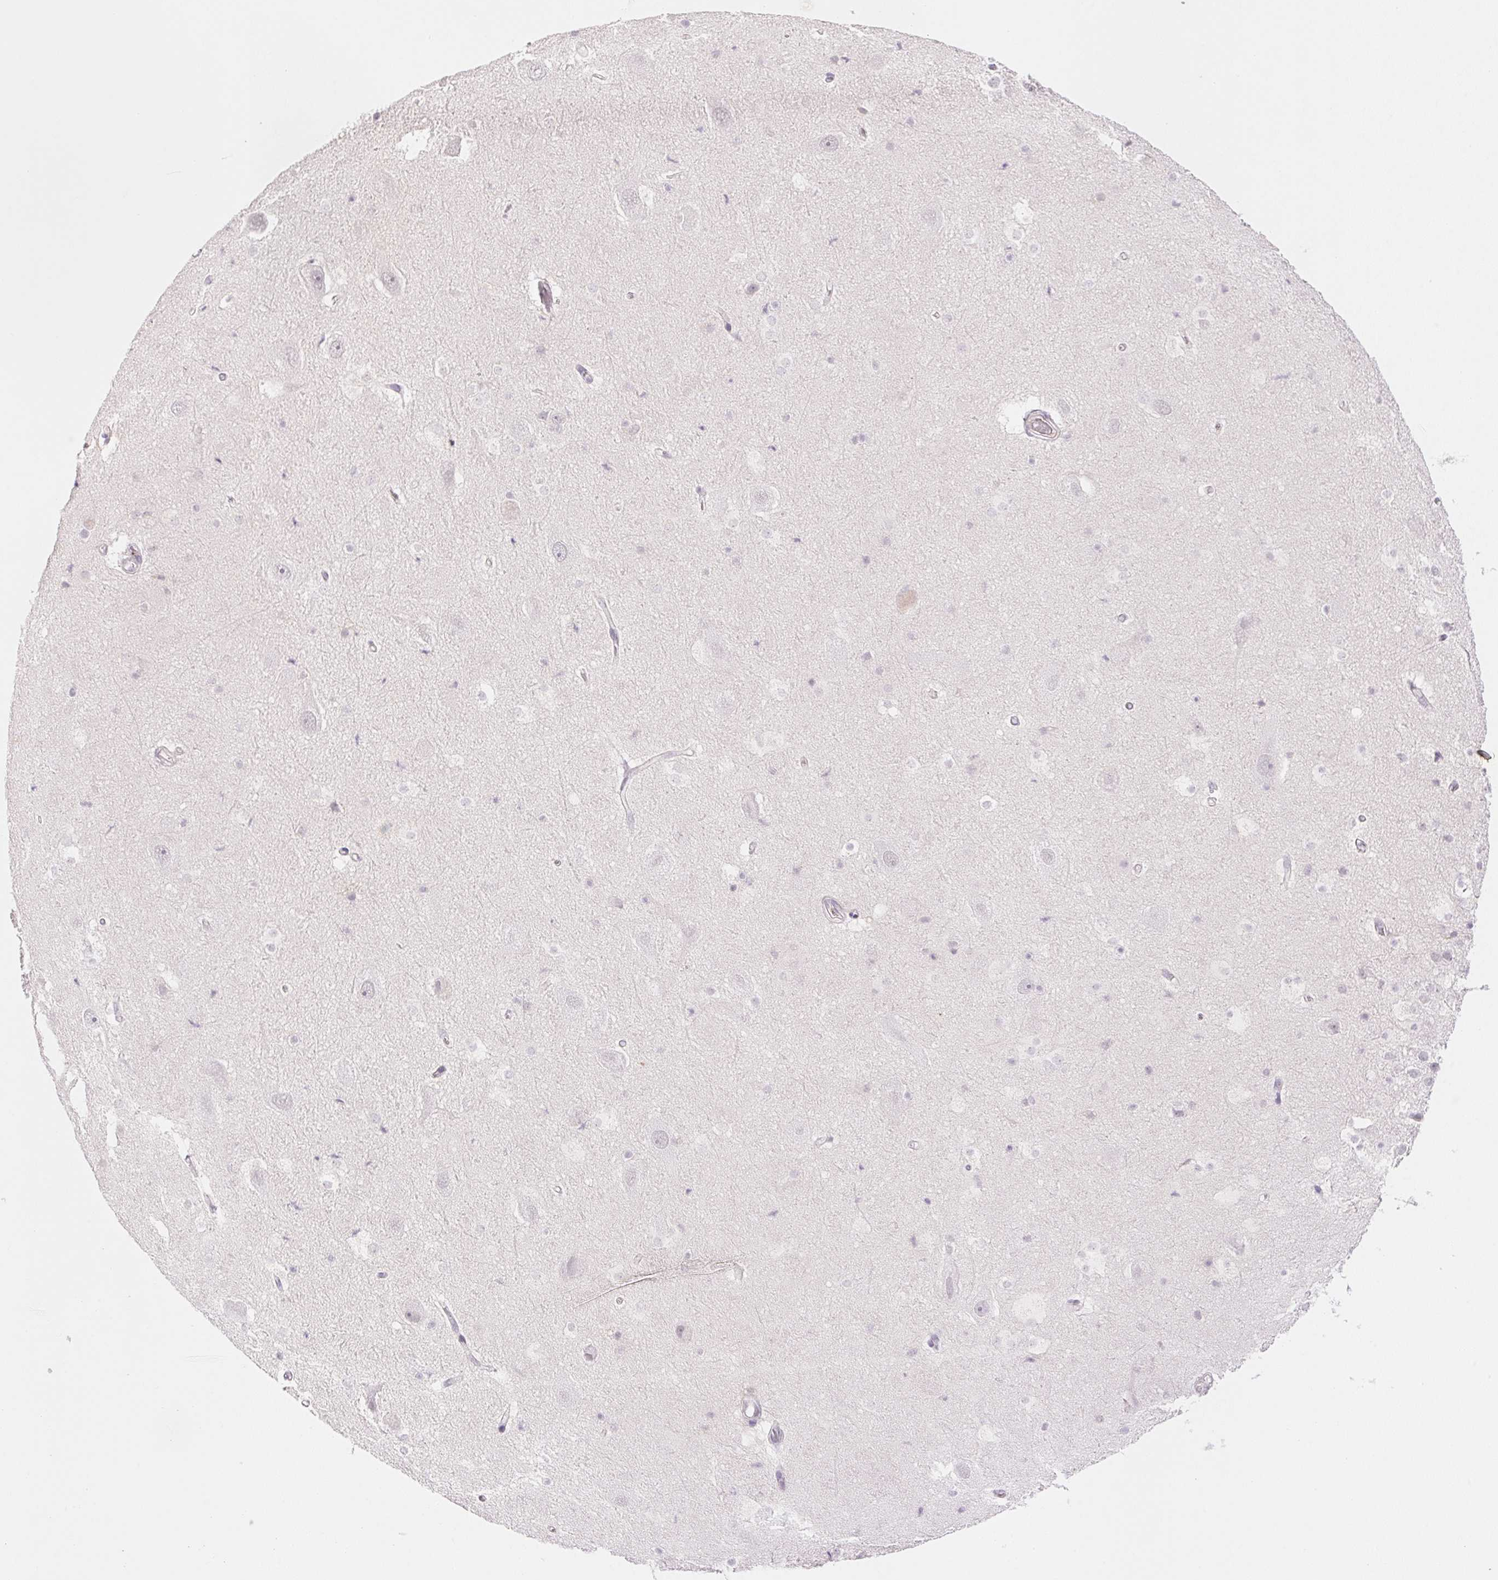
{"staining": {"intensity": "negative", "quantity": "none", "location": "none"}, "tissue": "hippocampus", "cell_type": "Glial cells", "image_type": "normal", "snomed": [{"axis": "morphology", "description": "Normal tissue, NOS"}, {"axis": "topography", "description": "Hippocampus"}], "caption": "IHC histopathology image of unremarkable hippocampus: human hippocampus stained with DAB exhibits no significant protein expression in glial cells. (Immunohistochemistry, brightfield microscopy, high magnification).", "gene": "FNDC4", "patient": {"sex": "male", "age": 26}}